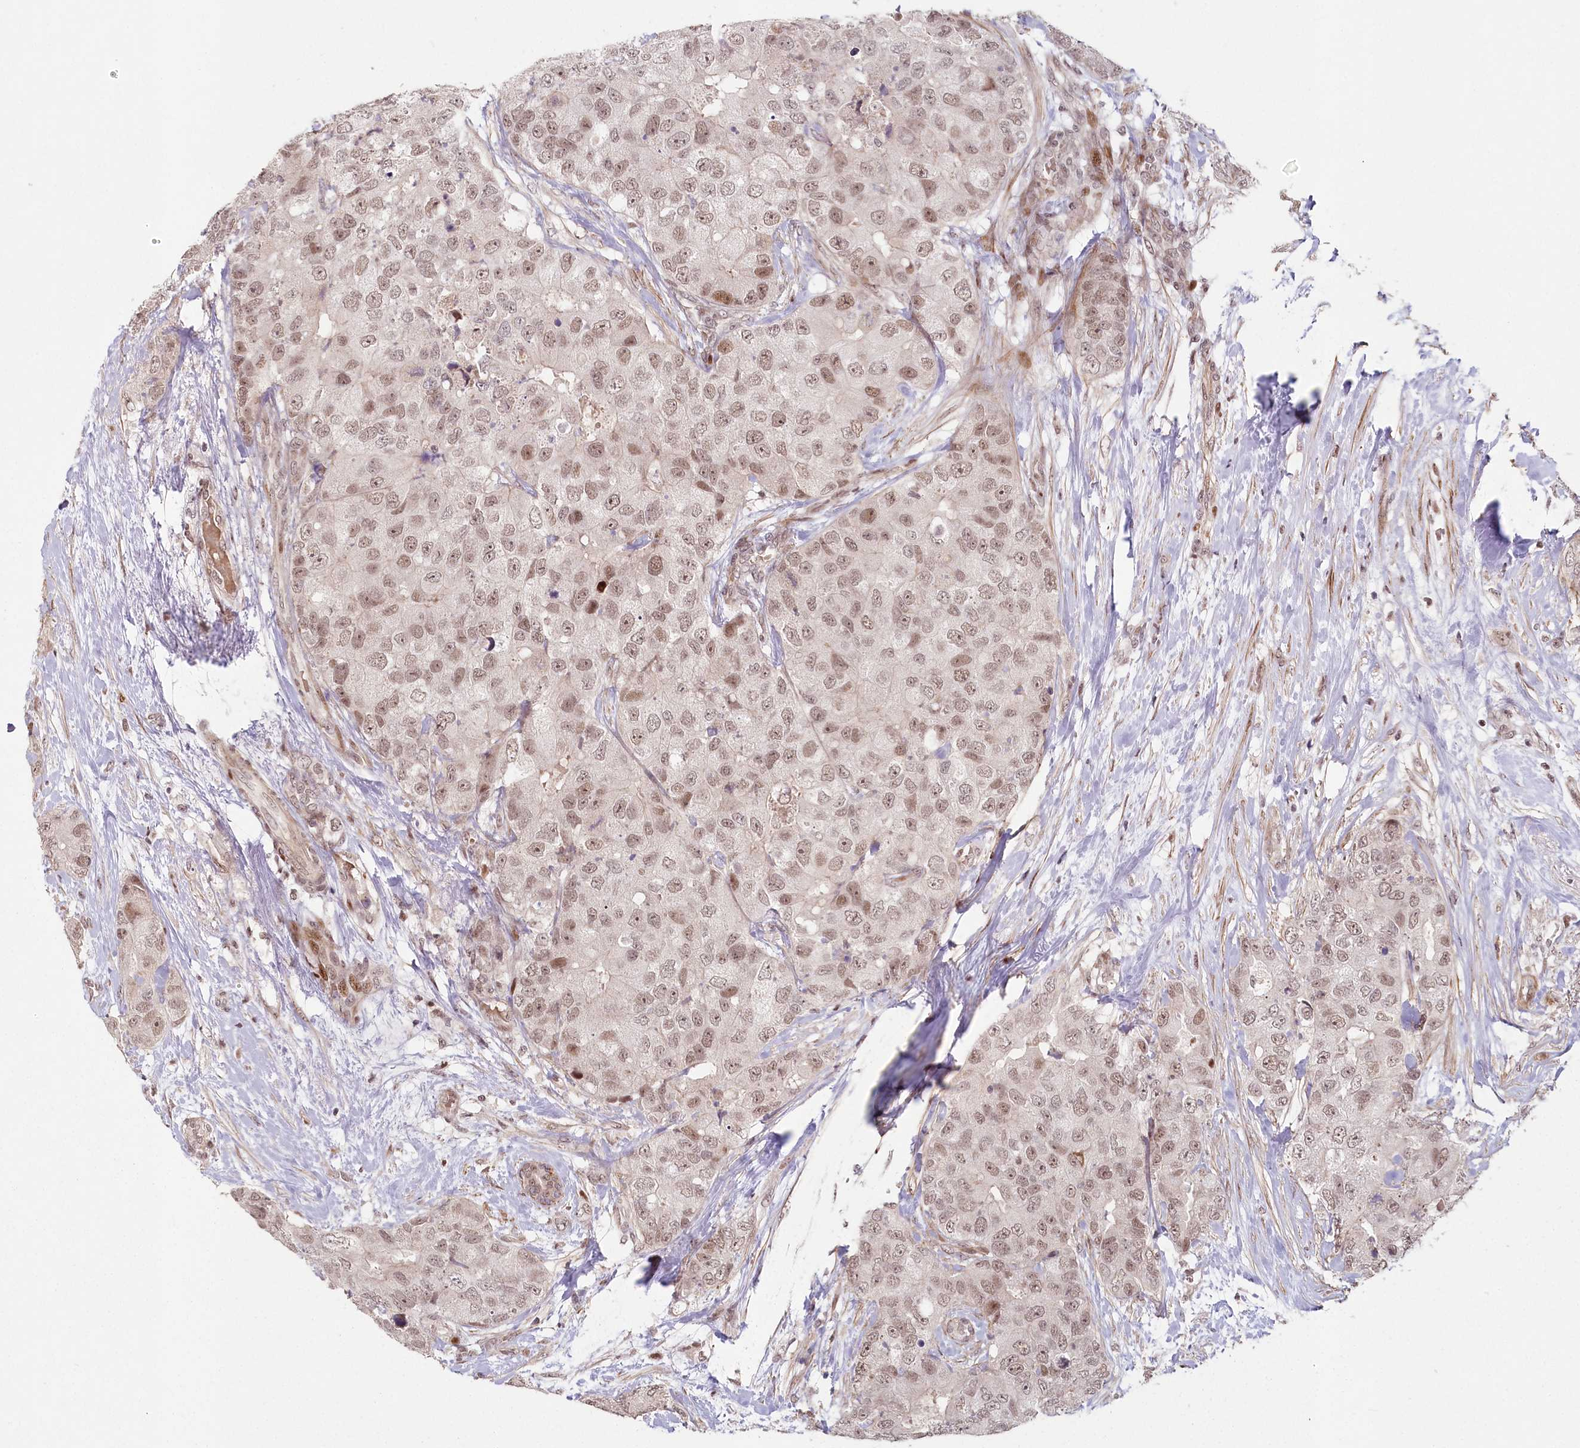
{"staining": {"intensity": "moderate", "quantity": ">75%", "location": "nuclear"}, "tissue": "breast cancer", "cell_type": "Tumor cells", "image_type": "cancer", "snomed": [{"axis": "morphology", "description": "Duct carcinoma"}, {"axis": "topography", "description": "Breast"}], "caption": "Human breast cancer stained with a brown dye displays moderate nuclear positive positivity in about >75% of tumor cells.", "gene": "FAM204A", "patient": {"sex": "female", "age": 62}}